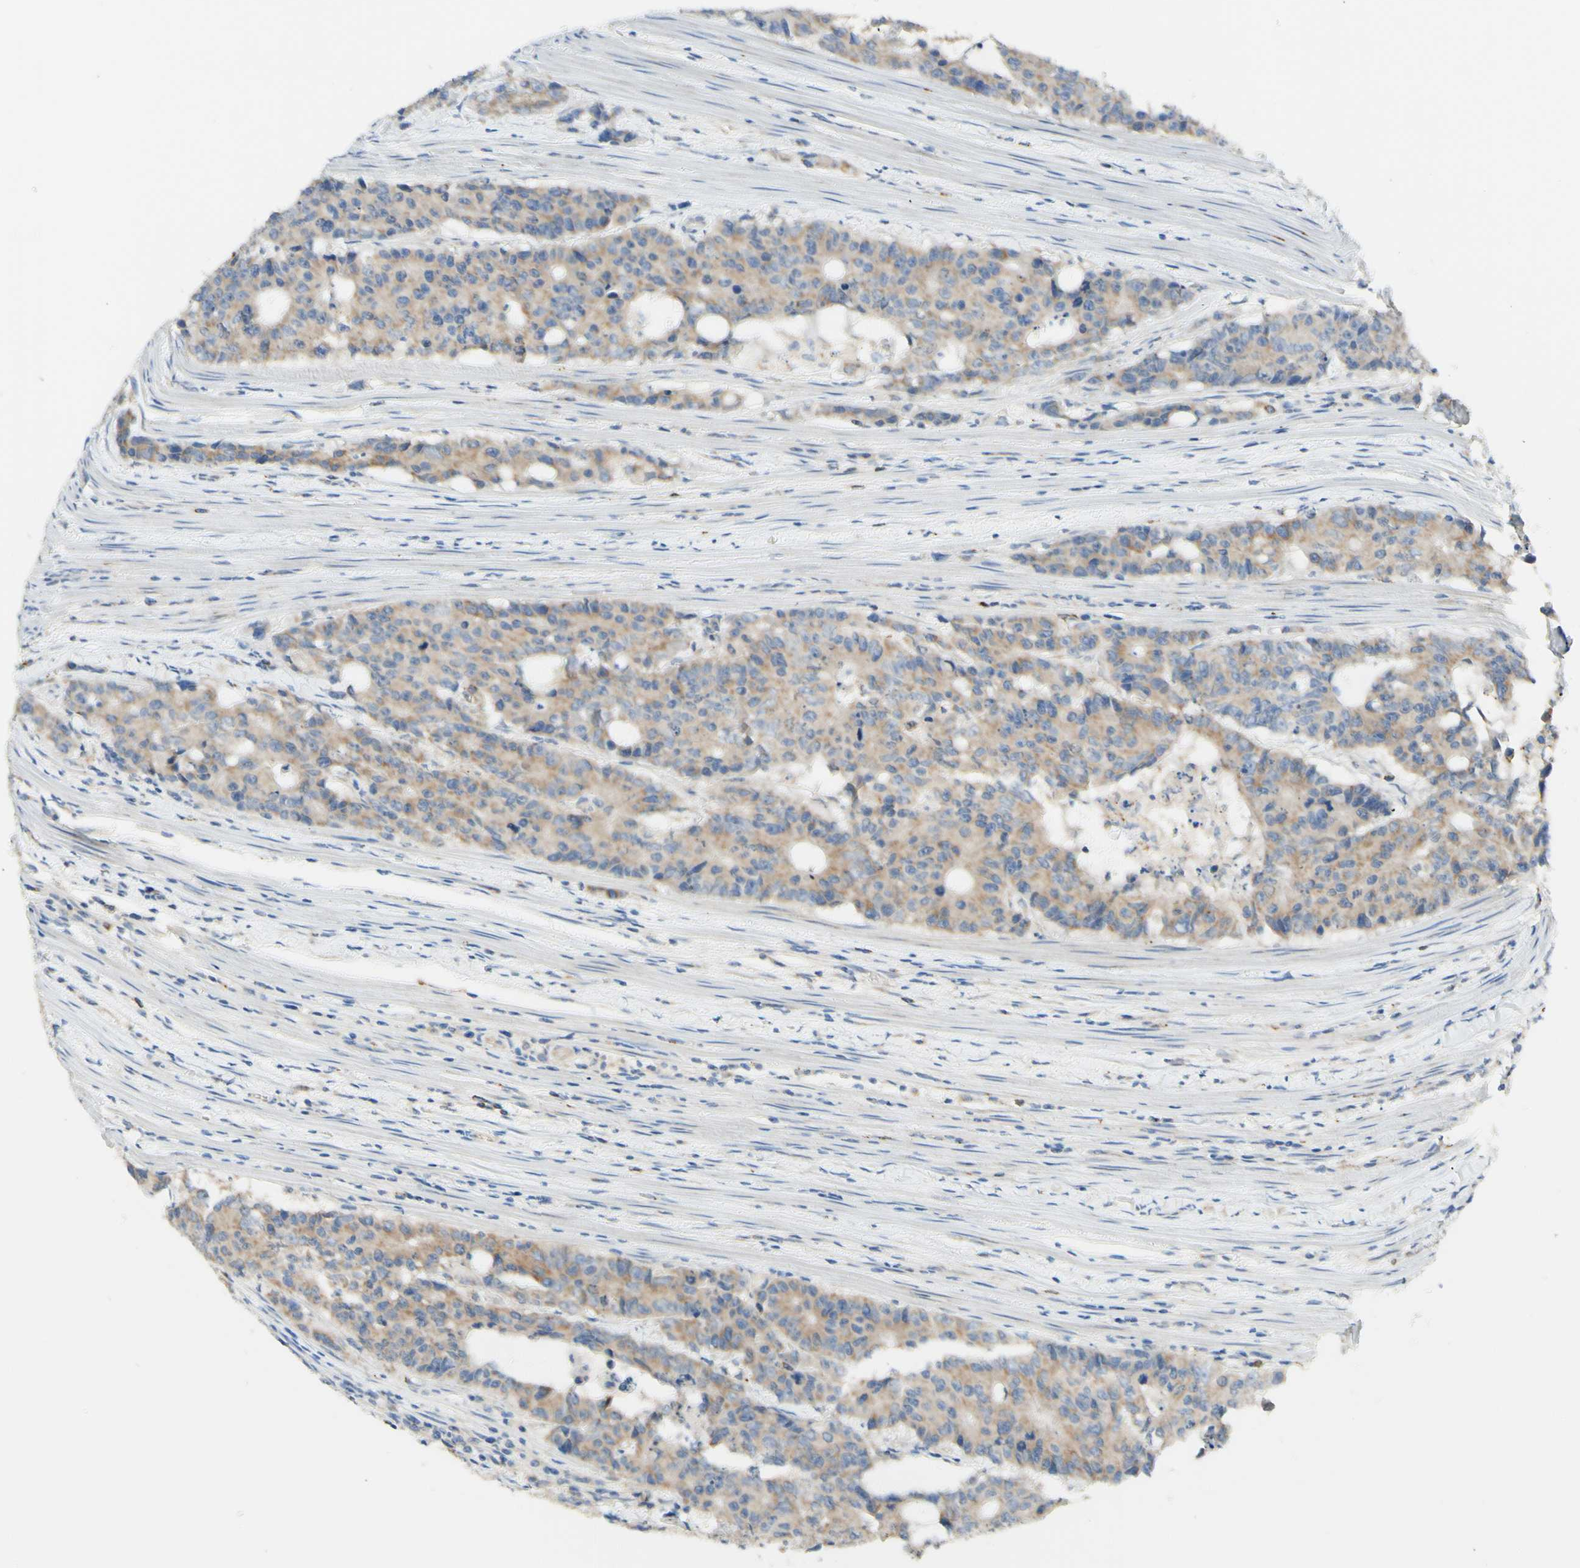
{"staining": {"intensity": "moderate", "quantity": ">75%", "location": "cytoplasmic/membranous"}, "tissue": "colorectal cancer", "cell_type": "Tumor cells", "image_type": "cancer", "snomed": [{"axis": "morphology", "description": "Adenocarcinoma, NOS"}, {"axis": "topography", "description": "Colon"}], "caption": "Immunohistochemical staining of human adenocarcinoma (colorectal) shows medium levels of moderate cytoplasmic/membranous protein staining in about >75% of tumor cells. The staining was performed using DAB to visualize the protein expression in brown, while the nuclei were stained in blue with hematoxylin (Magnification: 20x).", "gene": "ARMC10", "patient": {"sex": "female", "age": 86}}